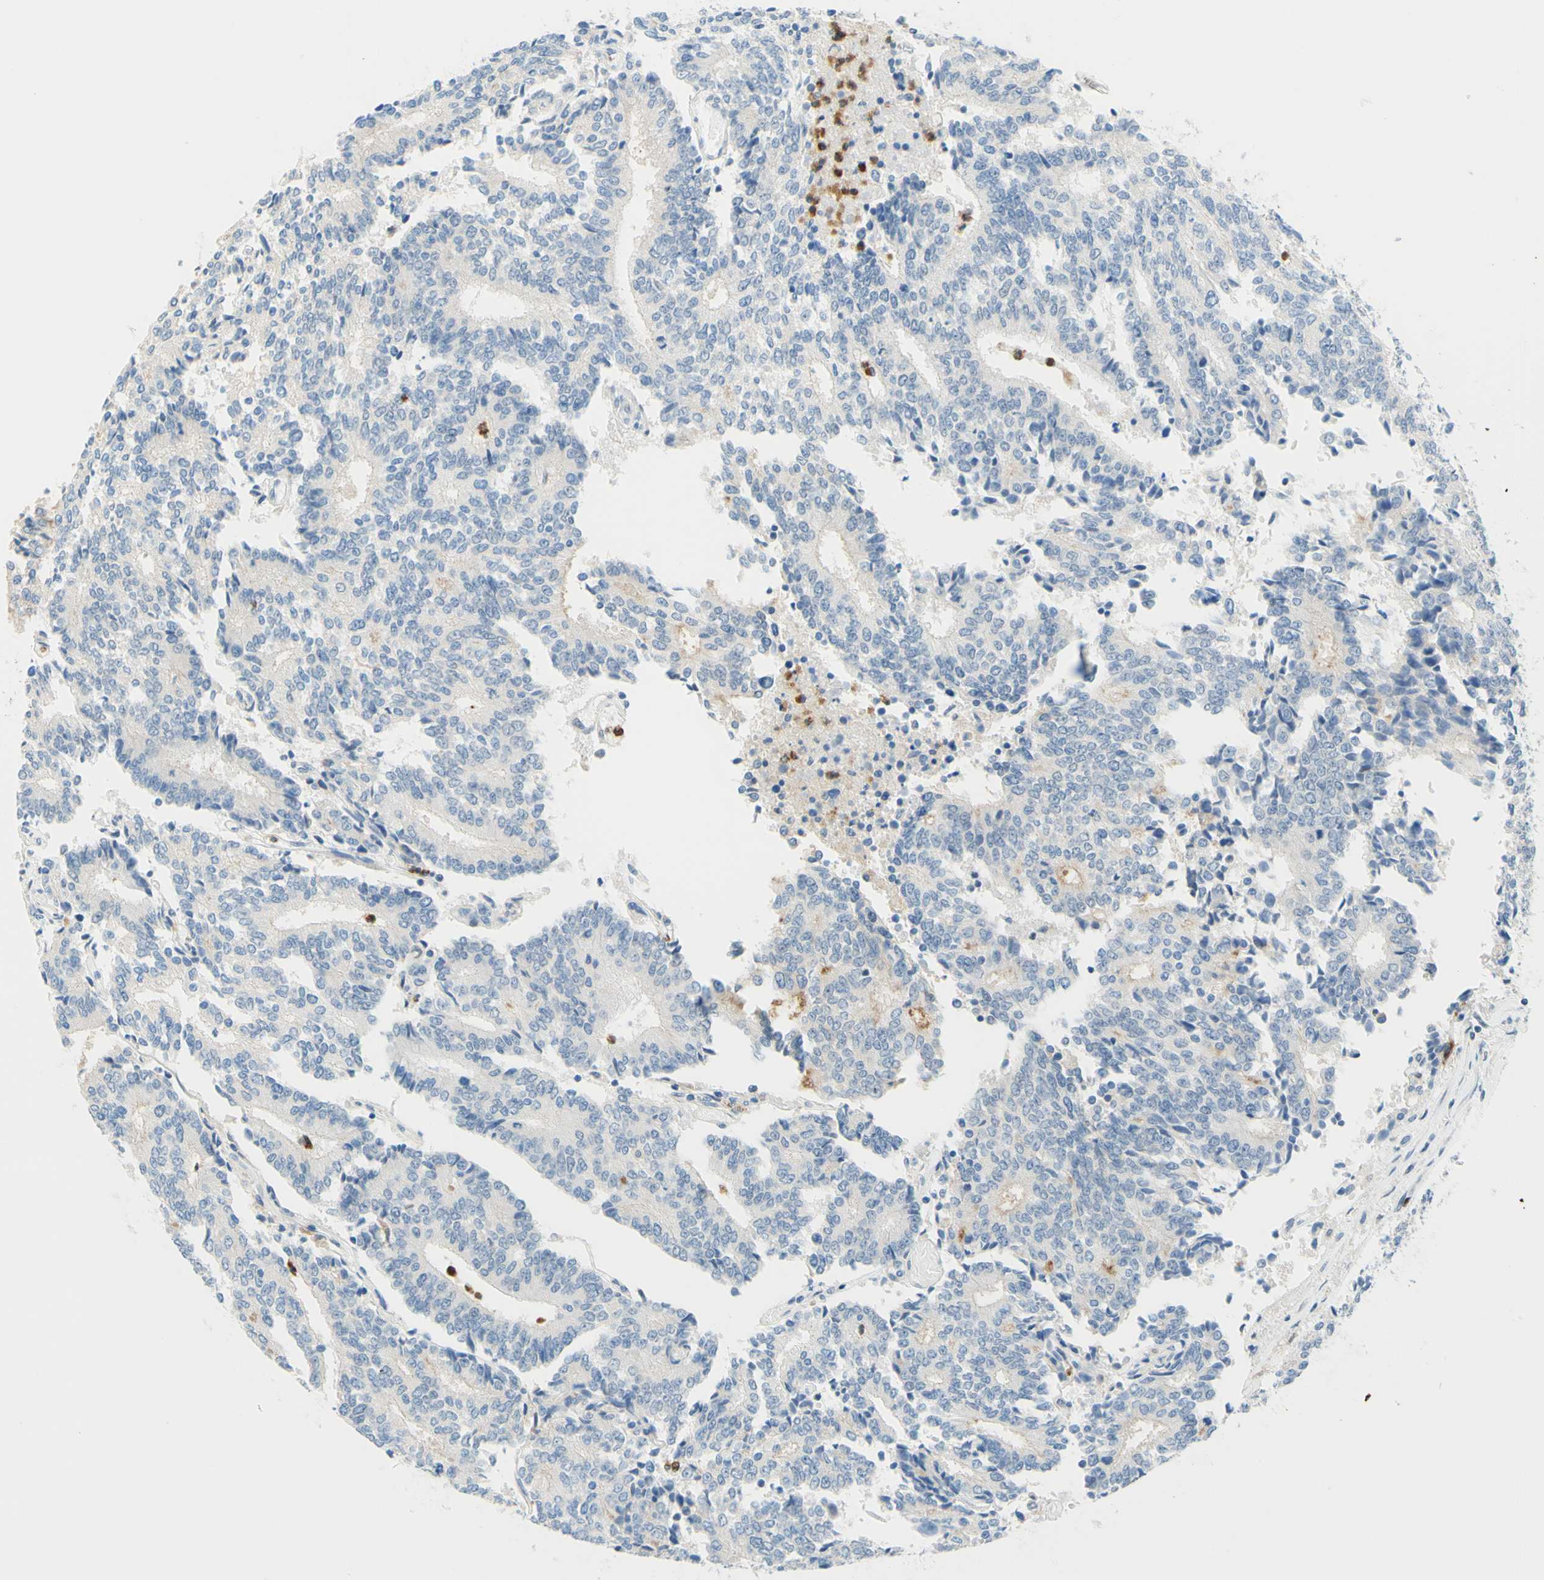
{"staining": {"intensity": "negative", "quantity": "none", "location": "none"}, "tissue": "prostate cancer", "cell_type": "Tumor cells", "image_type": "cancer", "snomed": [{"axis": "morphology", "description": "Normal tissue, NOS"}, {"axis": "morphology", "description": "Adenocarcinoma, High grade"}, {"axis": "topography", "description": "Prostate"}, {"axis": "topography", "description": "Seminal veicle"}], "caption": "There is no significant staining in tumor cells of adenocarcinoma (high-grade) (prostate).", "gene": "TREM2", "patient": {"sex": "male", "age": 55}}